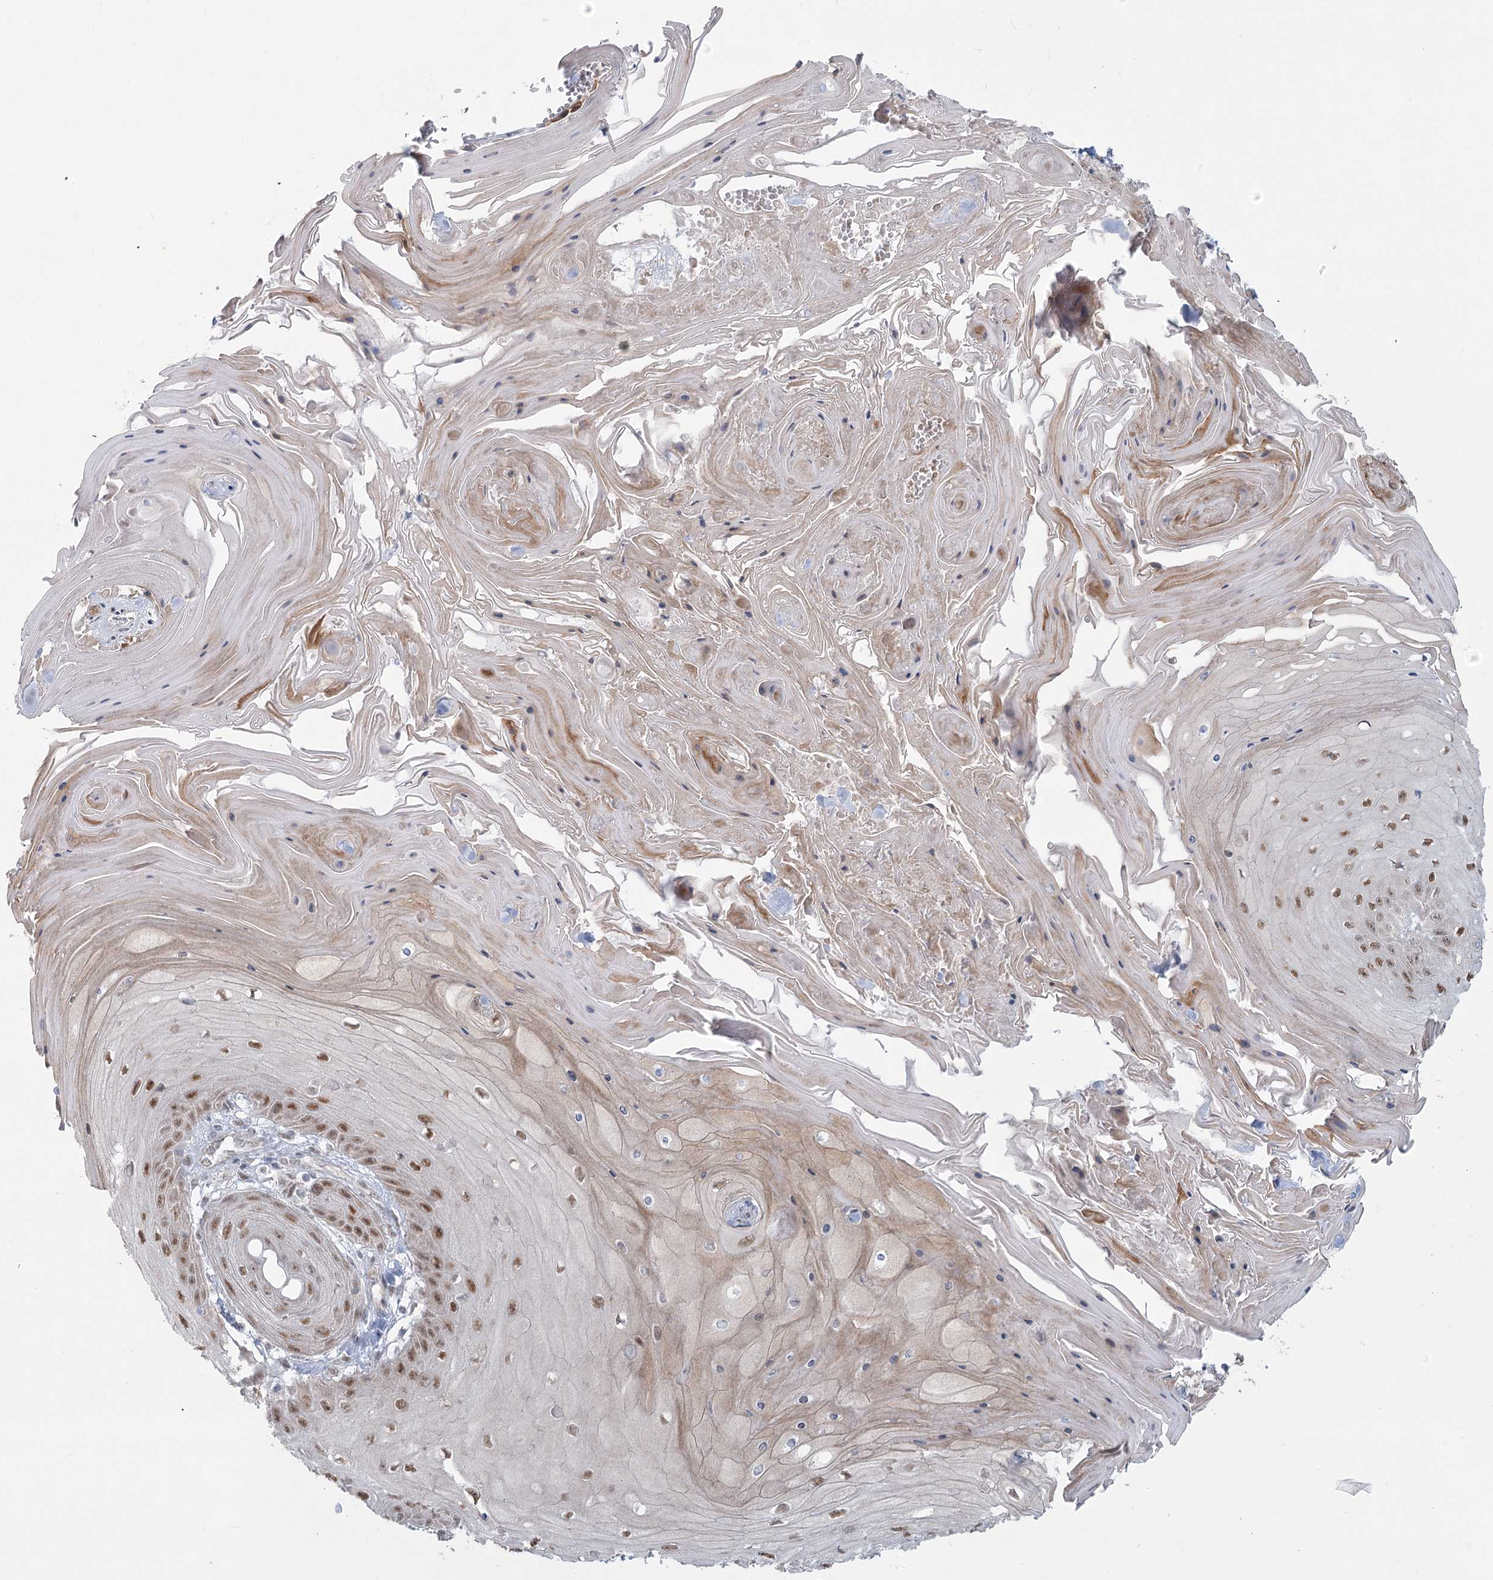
{"staining": {"intensity": "moderate", "quantity": ">75%", "location": "nuclear"}, "tissue": "skin cancer", "cell_type": "Tumor cells", "image_type": "cancer", "snomed": [{"axis": "morphology", "description": "Squamous cell carcinoma, NOS"}, {"axis": "topography", "description": "Skin"}], "caption": "IHC (DAB) staining of human skin cancer (squamous cell carcinoma) demonstrates moderate nuclear protein positivity in about >75% of tumor cells.", "gene": "MTG1", "patient": {"sex": "male", "age": 74}}